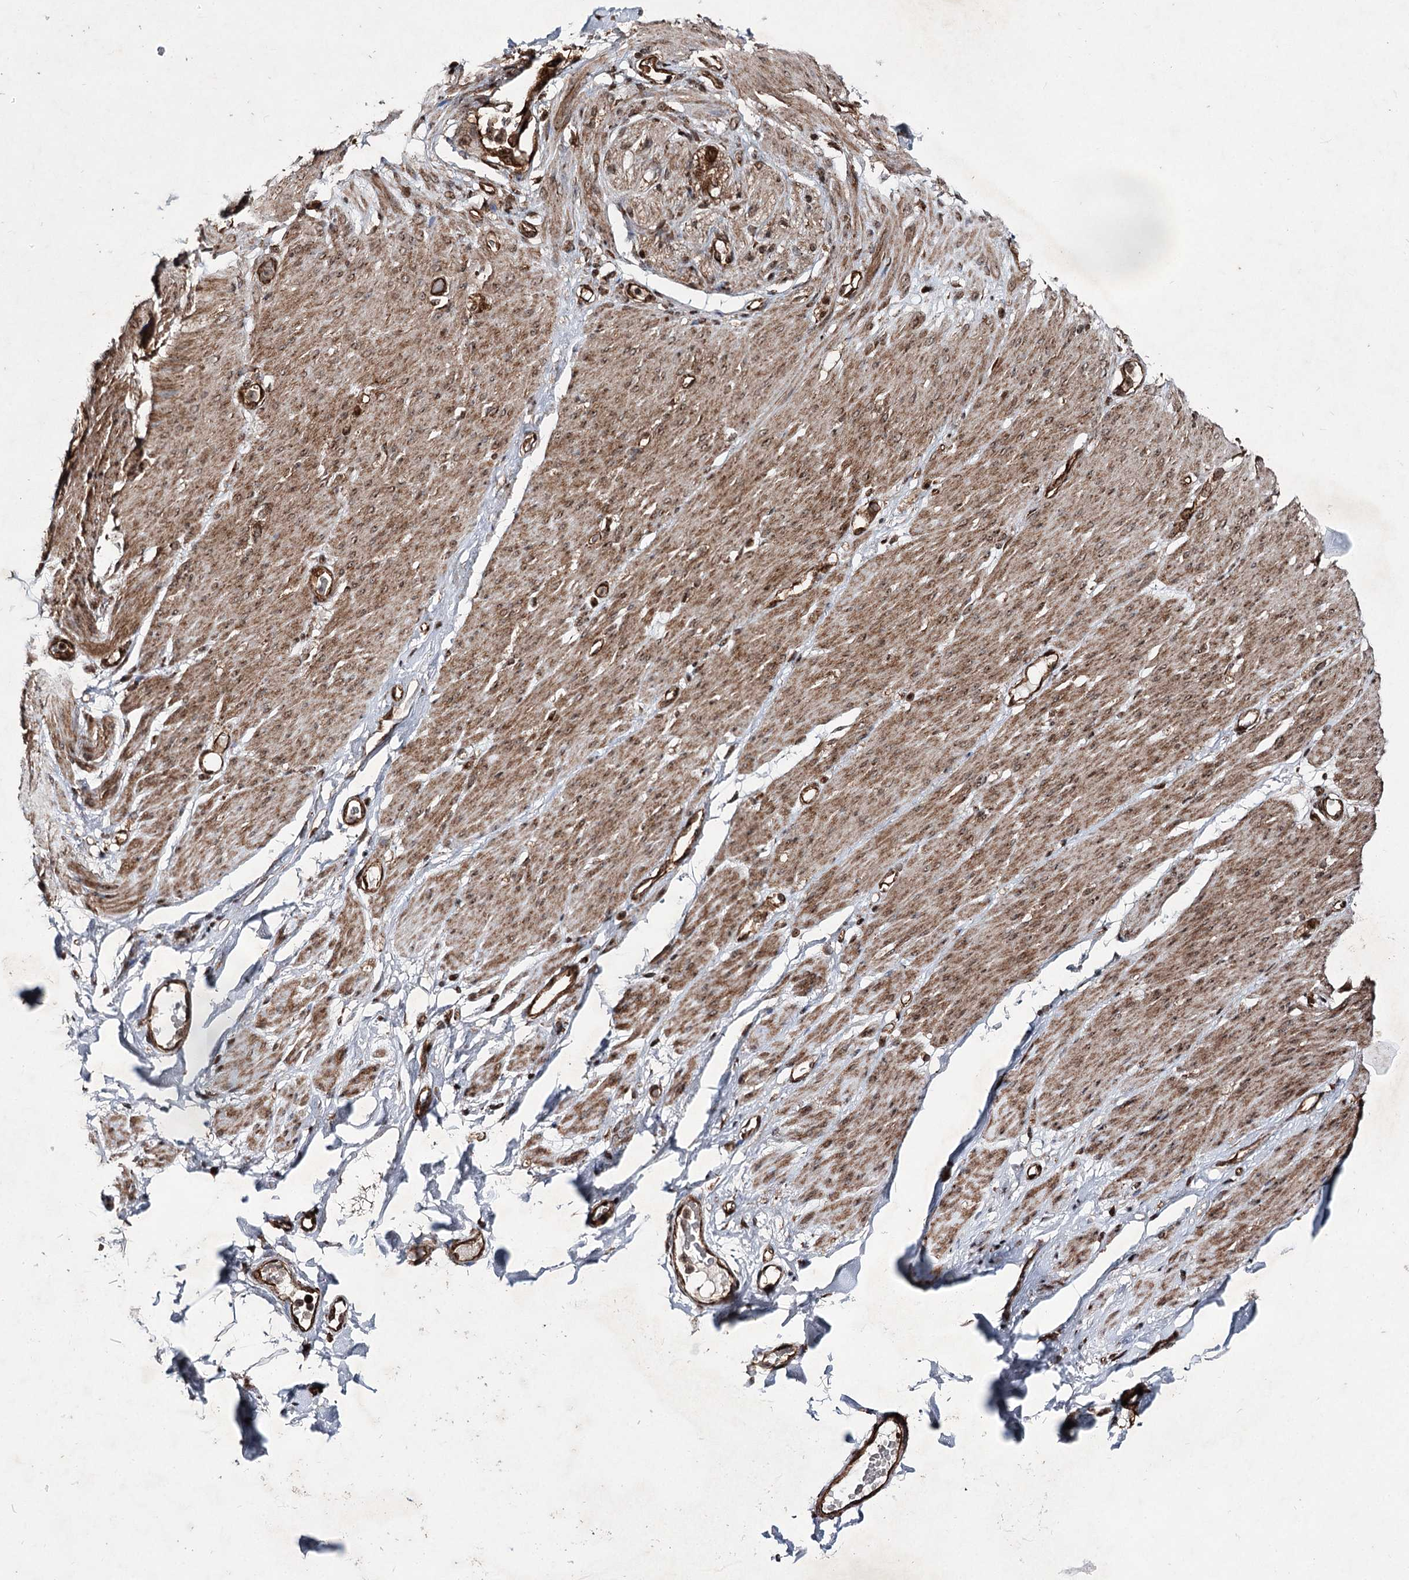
{"staining": {"intensity": "moderate", "quantity": ">75%", "location": "cytoplasmic/membranous"}, "tissue": "adipose tissue", "cell_type": "Adipocytes", "image_type": "normal", "snomed": [{"axis": "morphology", "description": "Normal tissue, NOS"}, {"axis": "topography", "description": "Colon"}, {"axis": "topography", "description": "Peripheral nerve tissue"}], "caption": "Adipose tissue stained with DAB immunohistochemistry (IHC) shows medium levels of moderate cytoplasmic/membranous expression in approximately >75% of adipocytes. Immunohistochemistry (ihc) stains the protein in brown and the nuclei are stained blue.", "gene": "SERINC5", "patient": {"sex": "female", "age": 61}}